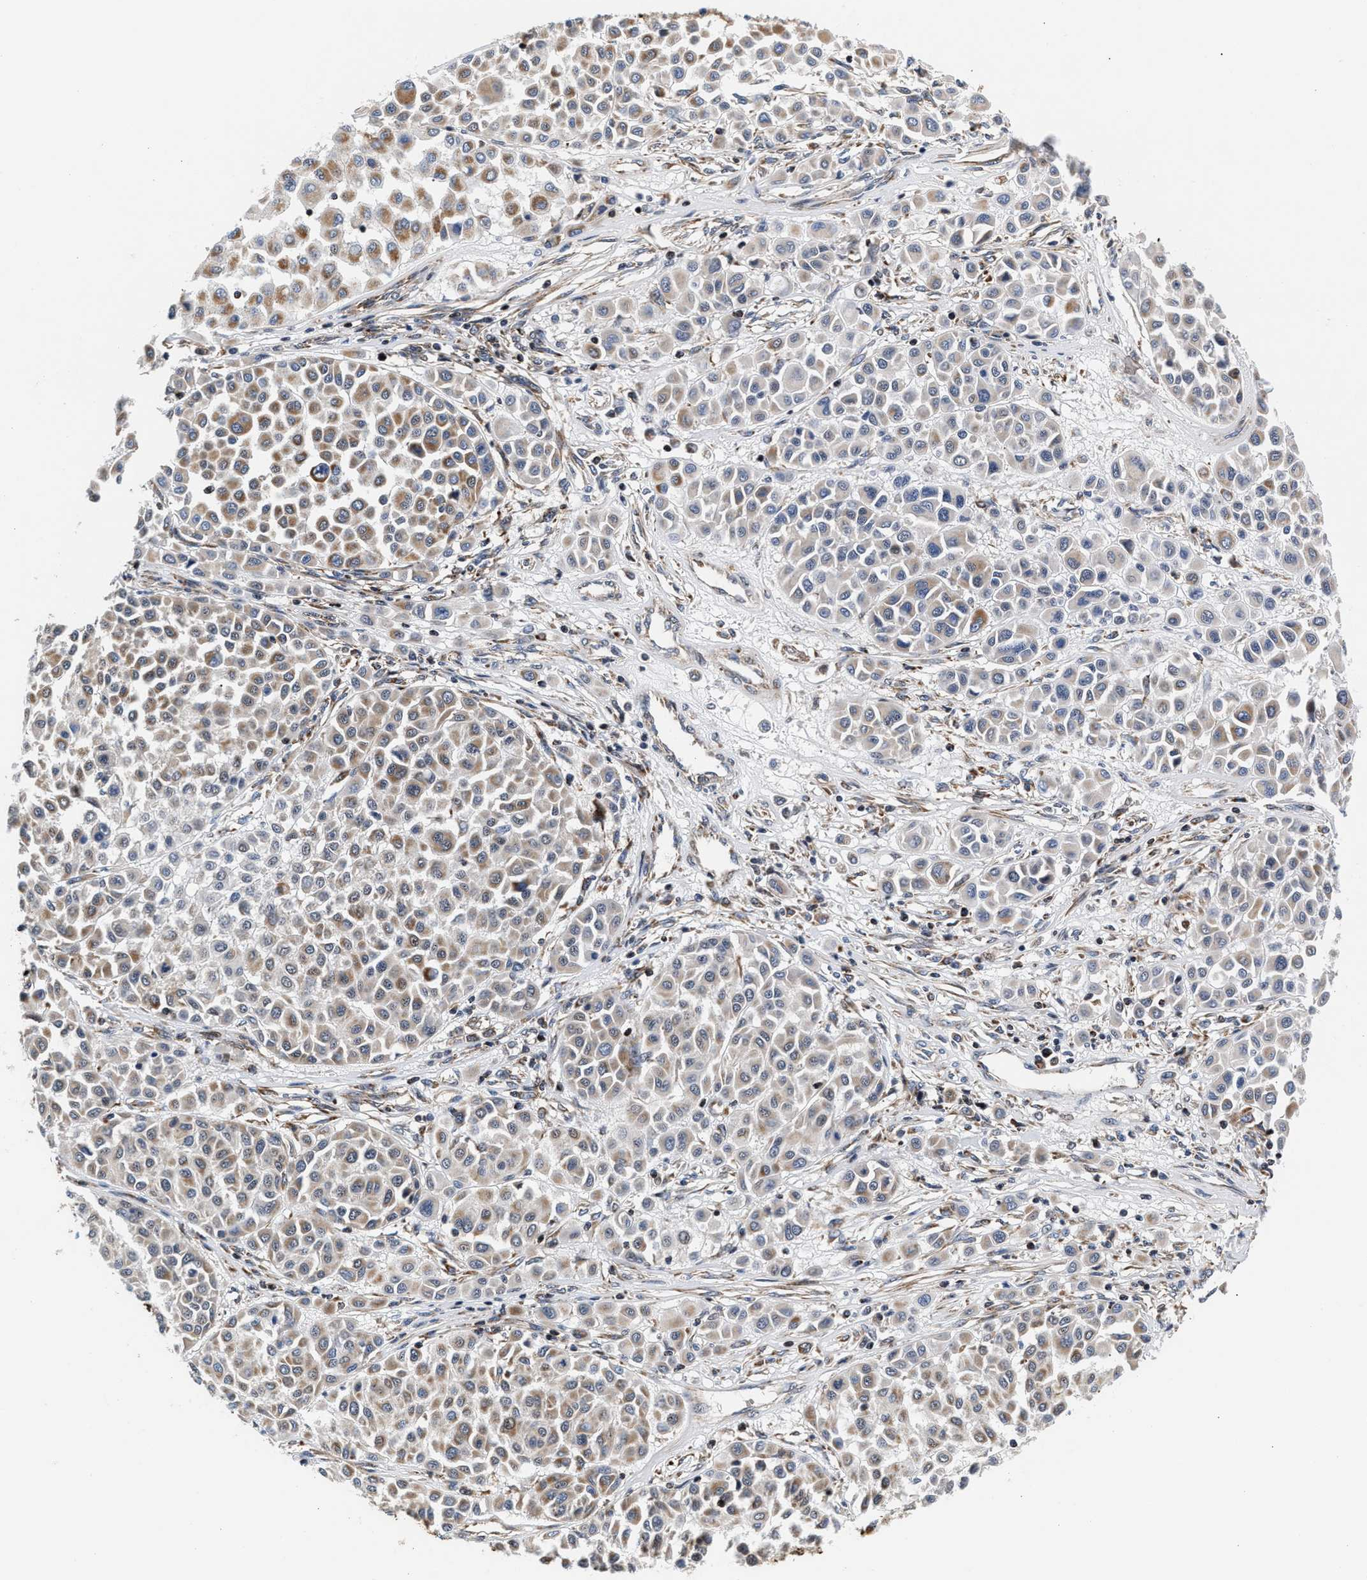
{"staining": {"intensity": "weak", "quantity": "25%-75%", "location": "cytoplasmic/membranous"}, "tissue": "melanoma", "cell_type": "Tumor cells", "image_type": "cancer", "snomed": [{"axis": "morphology", "description": "Malignant melanoma, Metastatic site"}, {"axis": "topography", "description": "Soft tissue"}], "caption": "Immunohistochemistry photomicrograph of neoplastic tissue: malignant melanoma (metastatic site) stained using IHC exhibits low levels of weak protein expression localized specifically in the cytoplasmic/membranous of tumor cells, appearing as a cytoplasmic/membranous brown color.", "gene": "SGK1", "patient": {"sex": "male", "age": 41}}